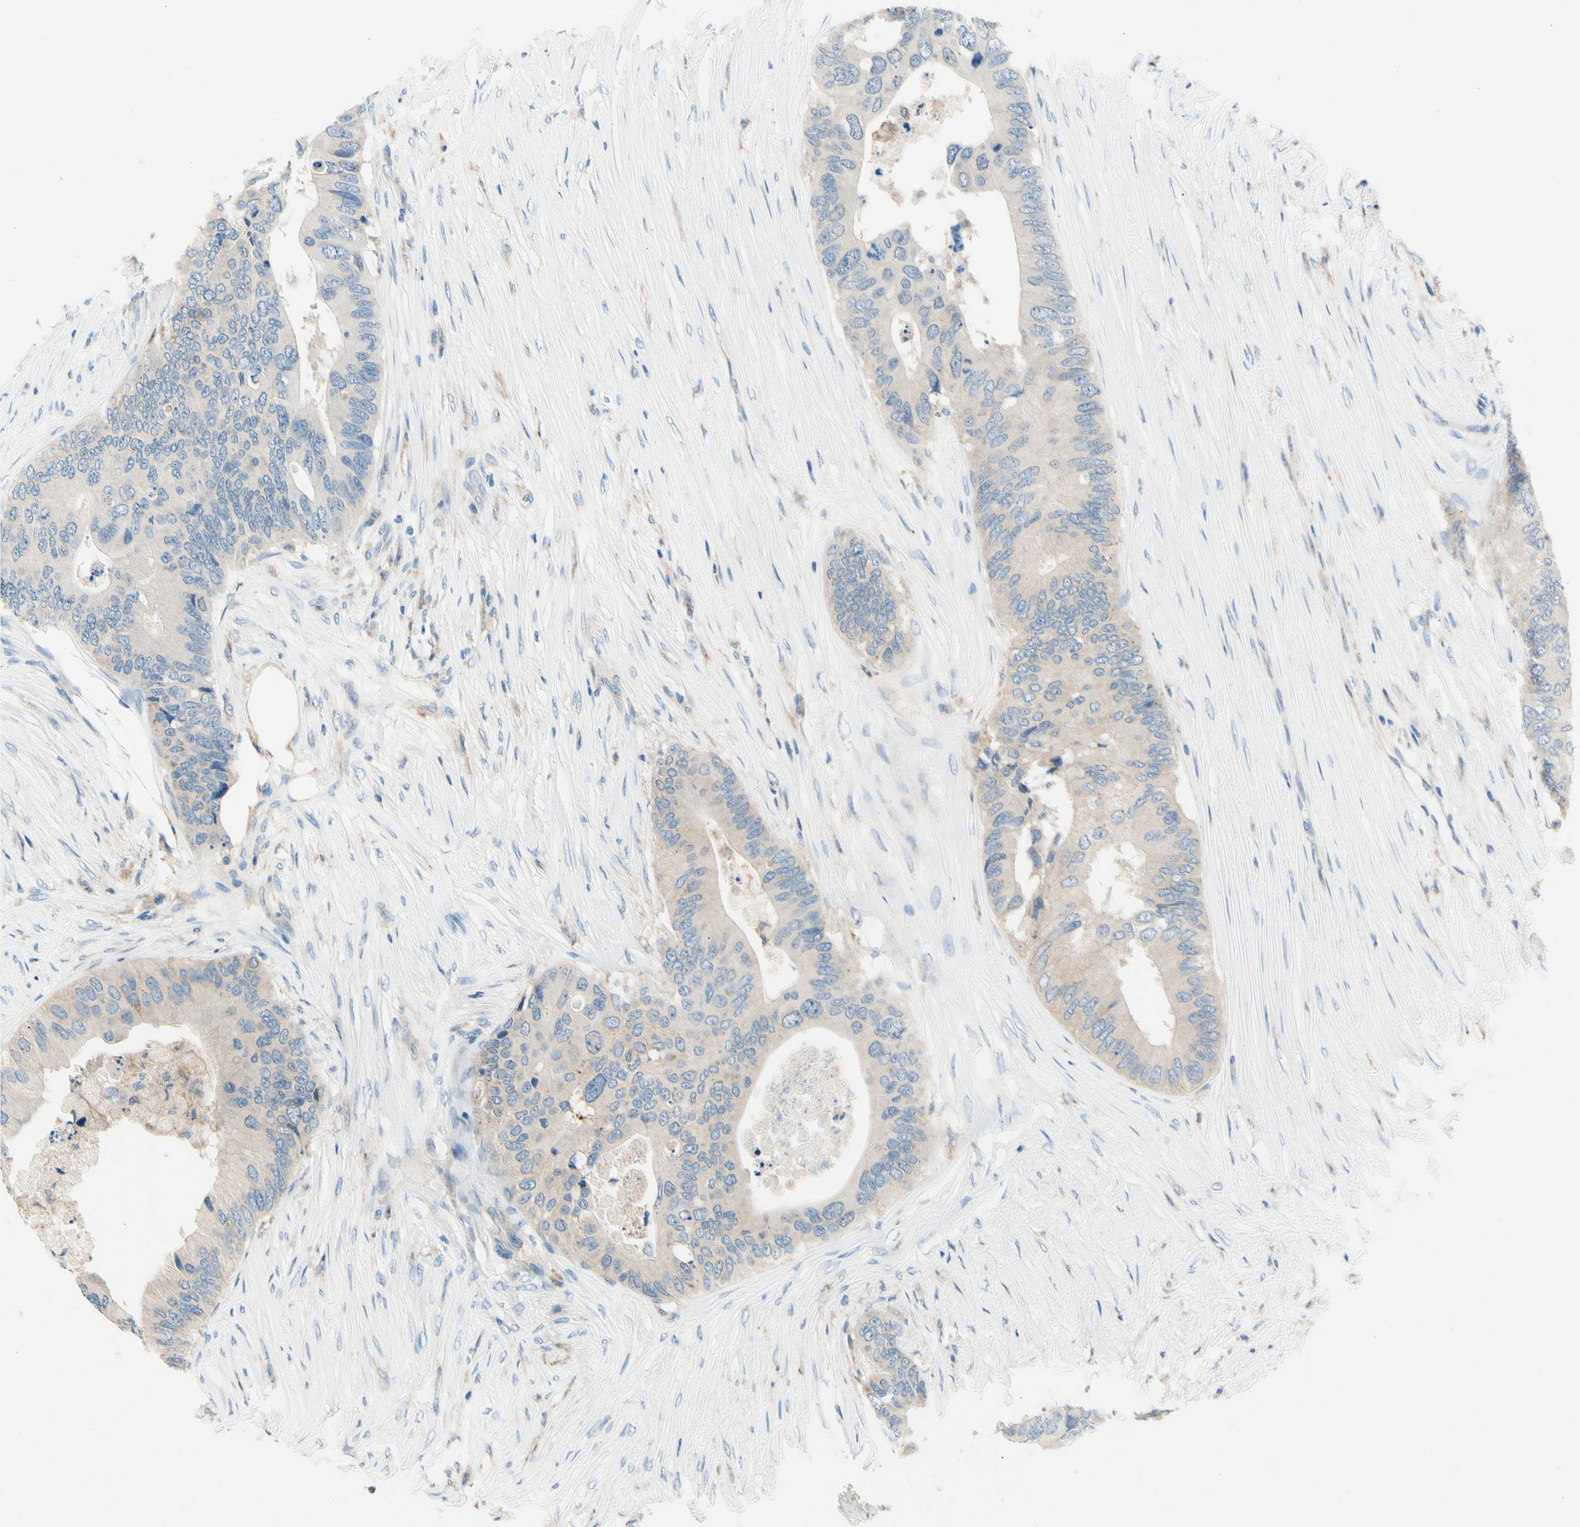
{"staining": {"intensity": "weak", "quantity": "<25%", "location": "cytoplasmic/membranous"}, "tissue": "colorectal cancer", "cell_type": "Tumor cells", "image_type": "cancer", "snomed": [{"axis": "morphology", "description": "Adenocarcinoma, NOS"}, {"axis": "topography", "description": "Colon"}], "caption": "Immunohistochemistry micrograph of colorectal cancer (adenocarcinoma) stained for a protein (brown), which reveals no positivity in tumor cells.", "gene": "SIGLEC9", "patient": {"sex": "male", "age": 71}}